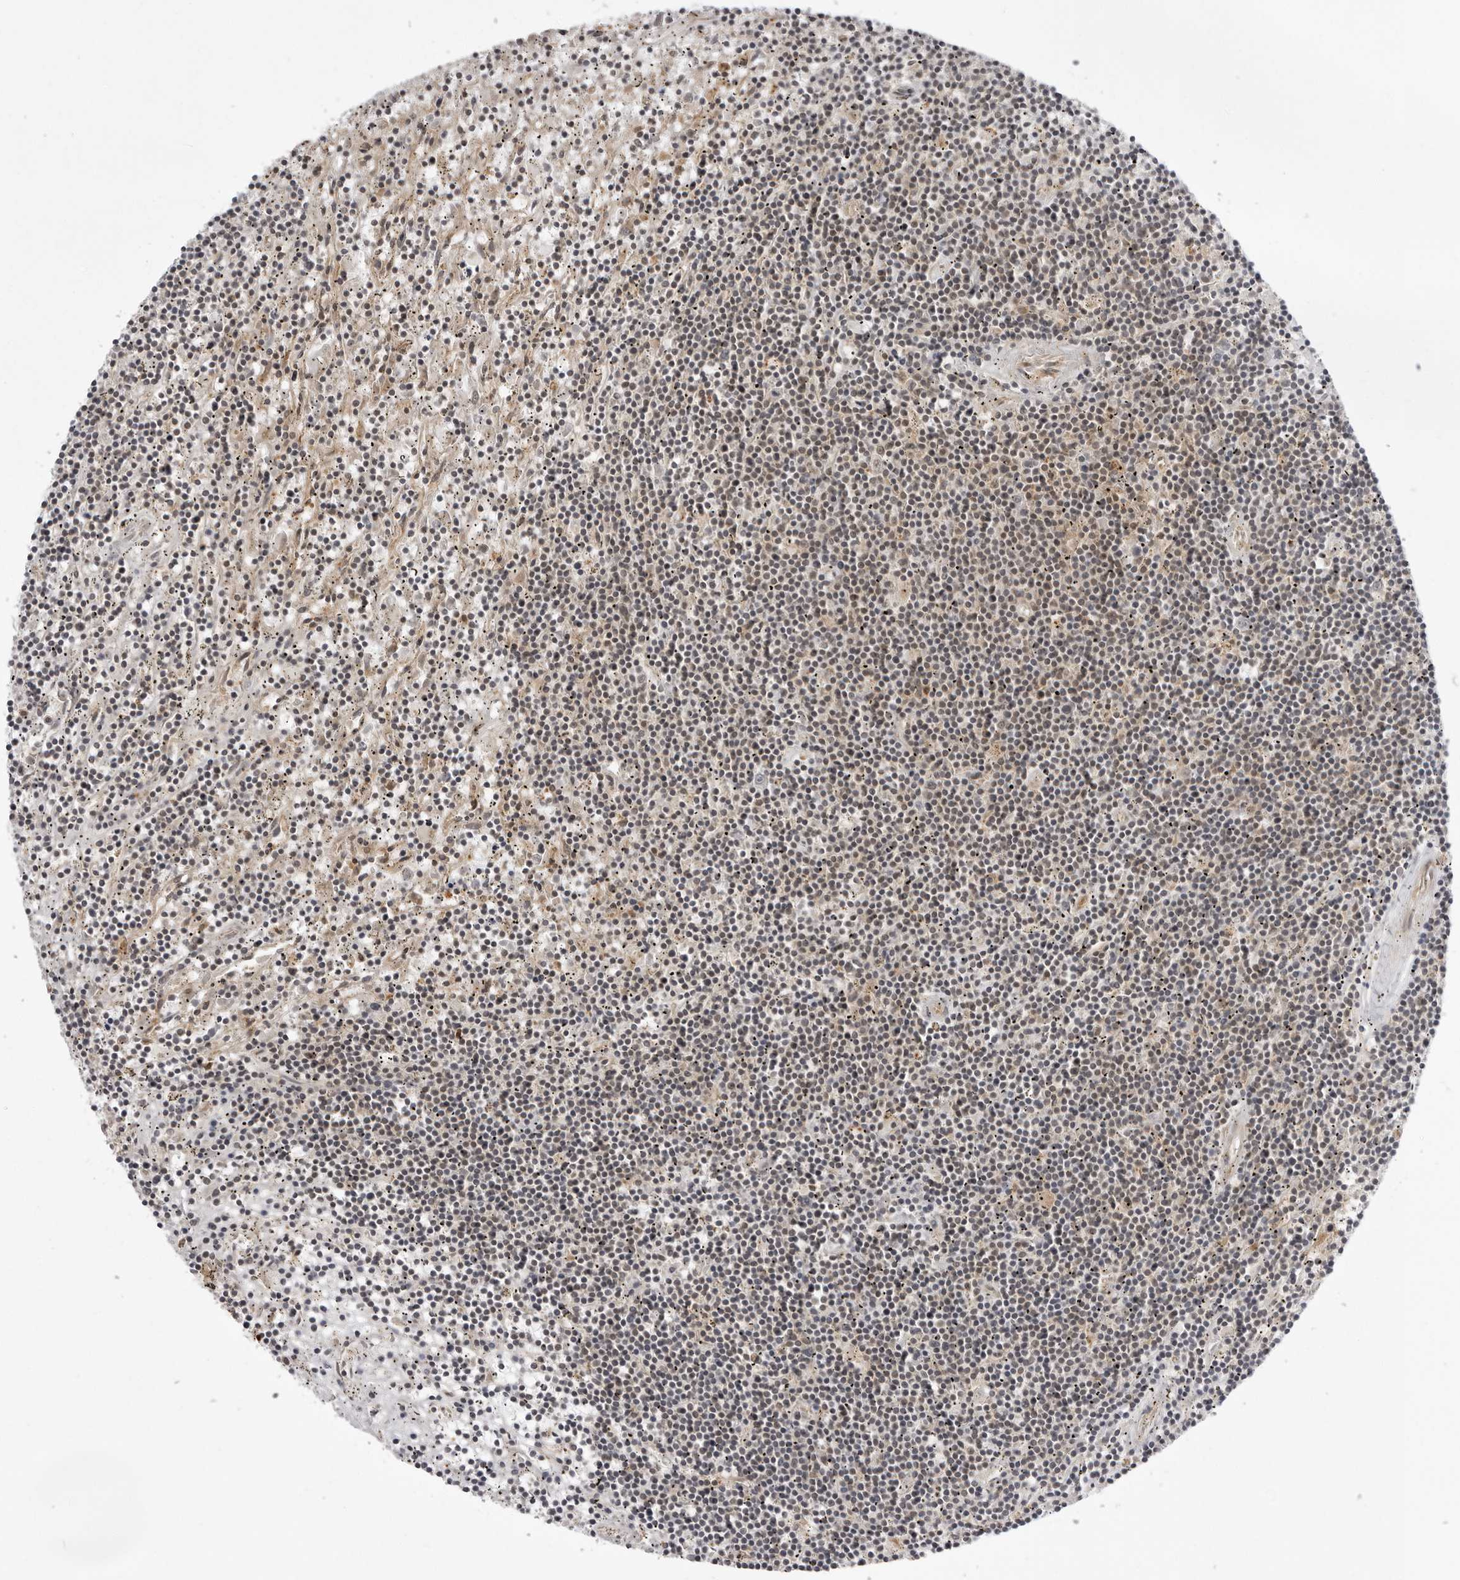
{"staining": {"intensity": "negative", "quantity": "none", "location": "none"}, "tissue": "lymphoma", "cell_type": "Tumor cells", "image_type": "cancer", "snomed": [{"axis": "morphology", "description": "Malignant lymphoma, non-Hodgkin's type, Low grade"}, {"axis": "topography", "description": "Spleen"}], "caption": "Immunohistochemistry (IHC) histopathology image of neoplastic tissue: human lymphoma stained with DAB shows no significant protein expression in tumor cells.", "gene": "USP43", "patient": {"sex": "male", "age": 76}}